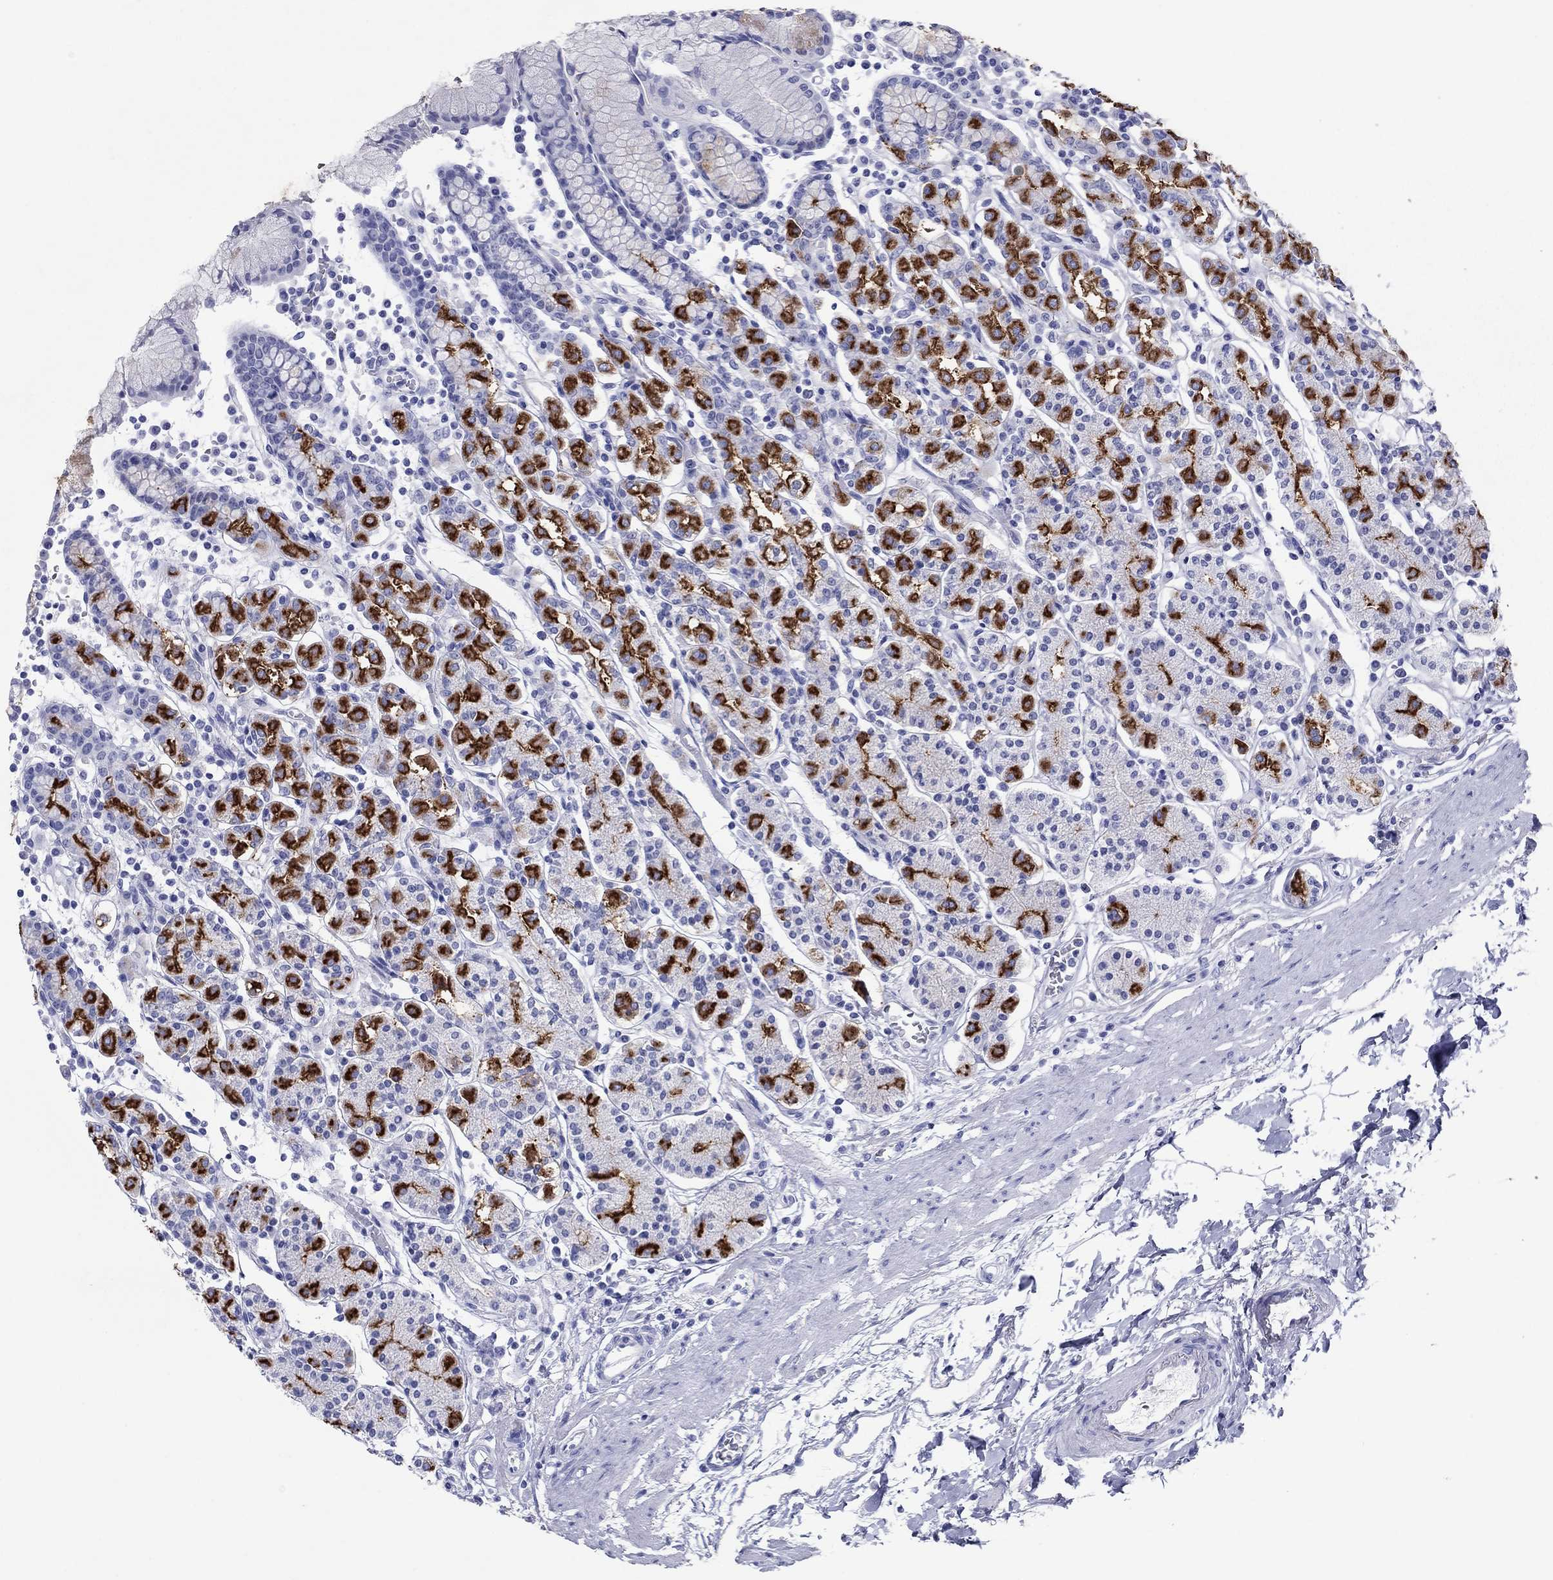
{"staining": {"intensity": "strong", "quantity": "25%-75%", "location": "cytoplasmic/membranous"}, "tissue": "stomach", "cell_type": "Glandular cells", "image_type": "normal", "snomed": [{"axis": "morphology", "description": "Normal tissue, NOS"}, {"axis": "topography", "description": "Stomach, upper"}, {"axis": "topography", "description": "Stomach"}], "caption": "Protein staining reveals strong cytoplasmic/membranous staining in approximately 25%-75% of glandular cells in benign stomach. (Brightfield microscopy of DAB IHC at high magnification).", "gene": "ATP4A", "patient": {"sex": "male", "age": 62}}